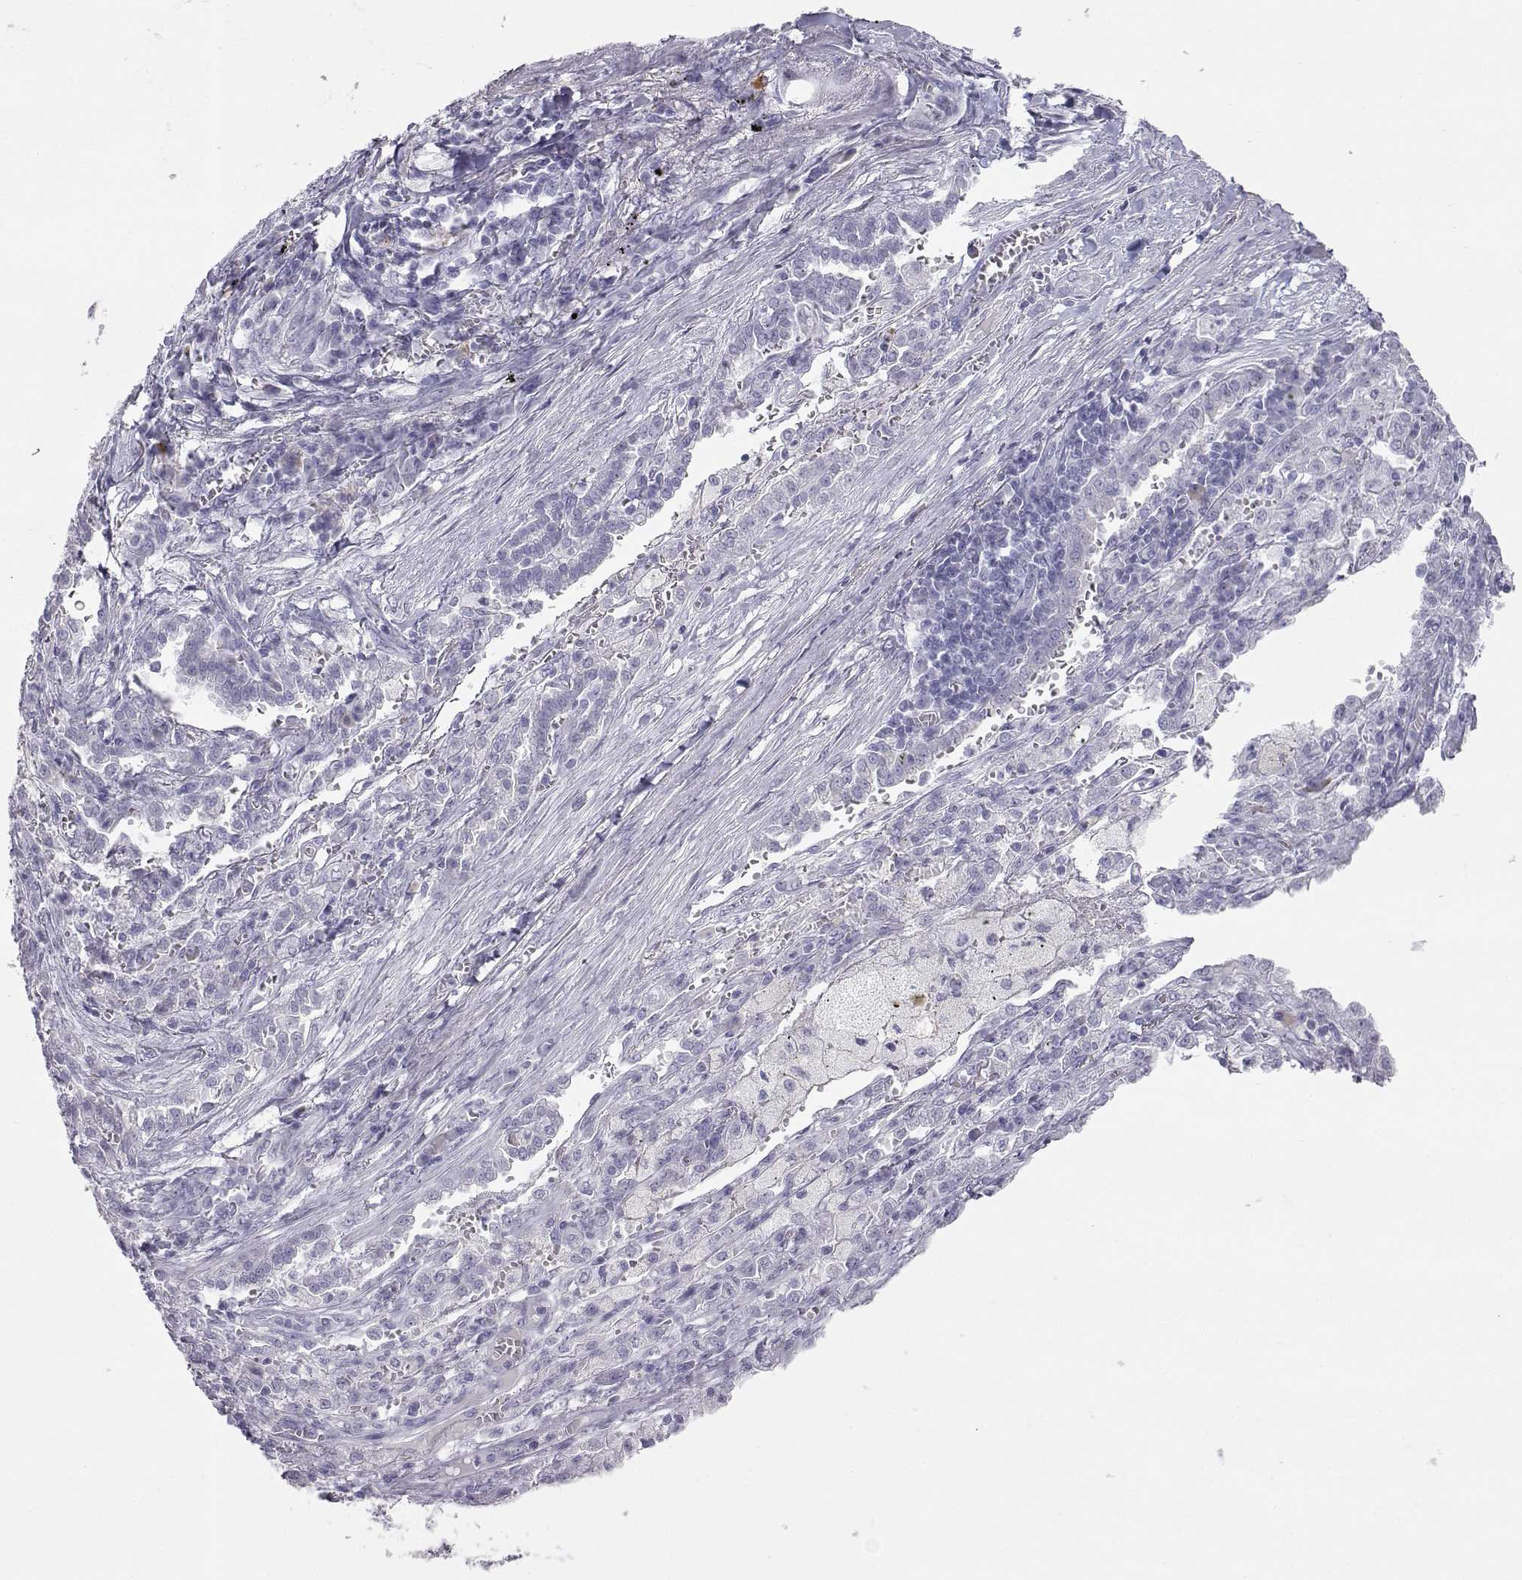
{"staining": {"intensity": "negative", "quantity": "none", "location": "none"}, "tissue": "lung cancer", "cell_type": "Tumor cells", "image_type": "cancer", "snomed": [{"axis": "morphology", "description": "Adenocarcinoma, NOS"}, {"axis": "topography", "description": "Lung"}], "caption": "Immunohistochemistry of human adenocarcinoma (lung) shows no positivity in tumor cells.", "gene": "ITLN2", "patient": {"sex": "male", "age": 57}}